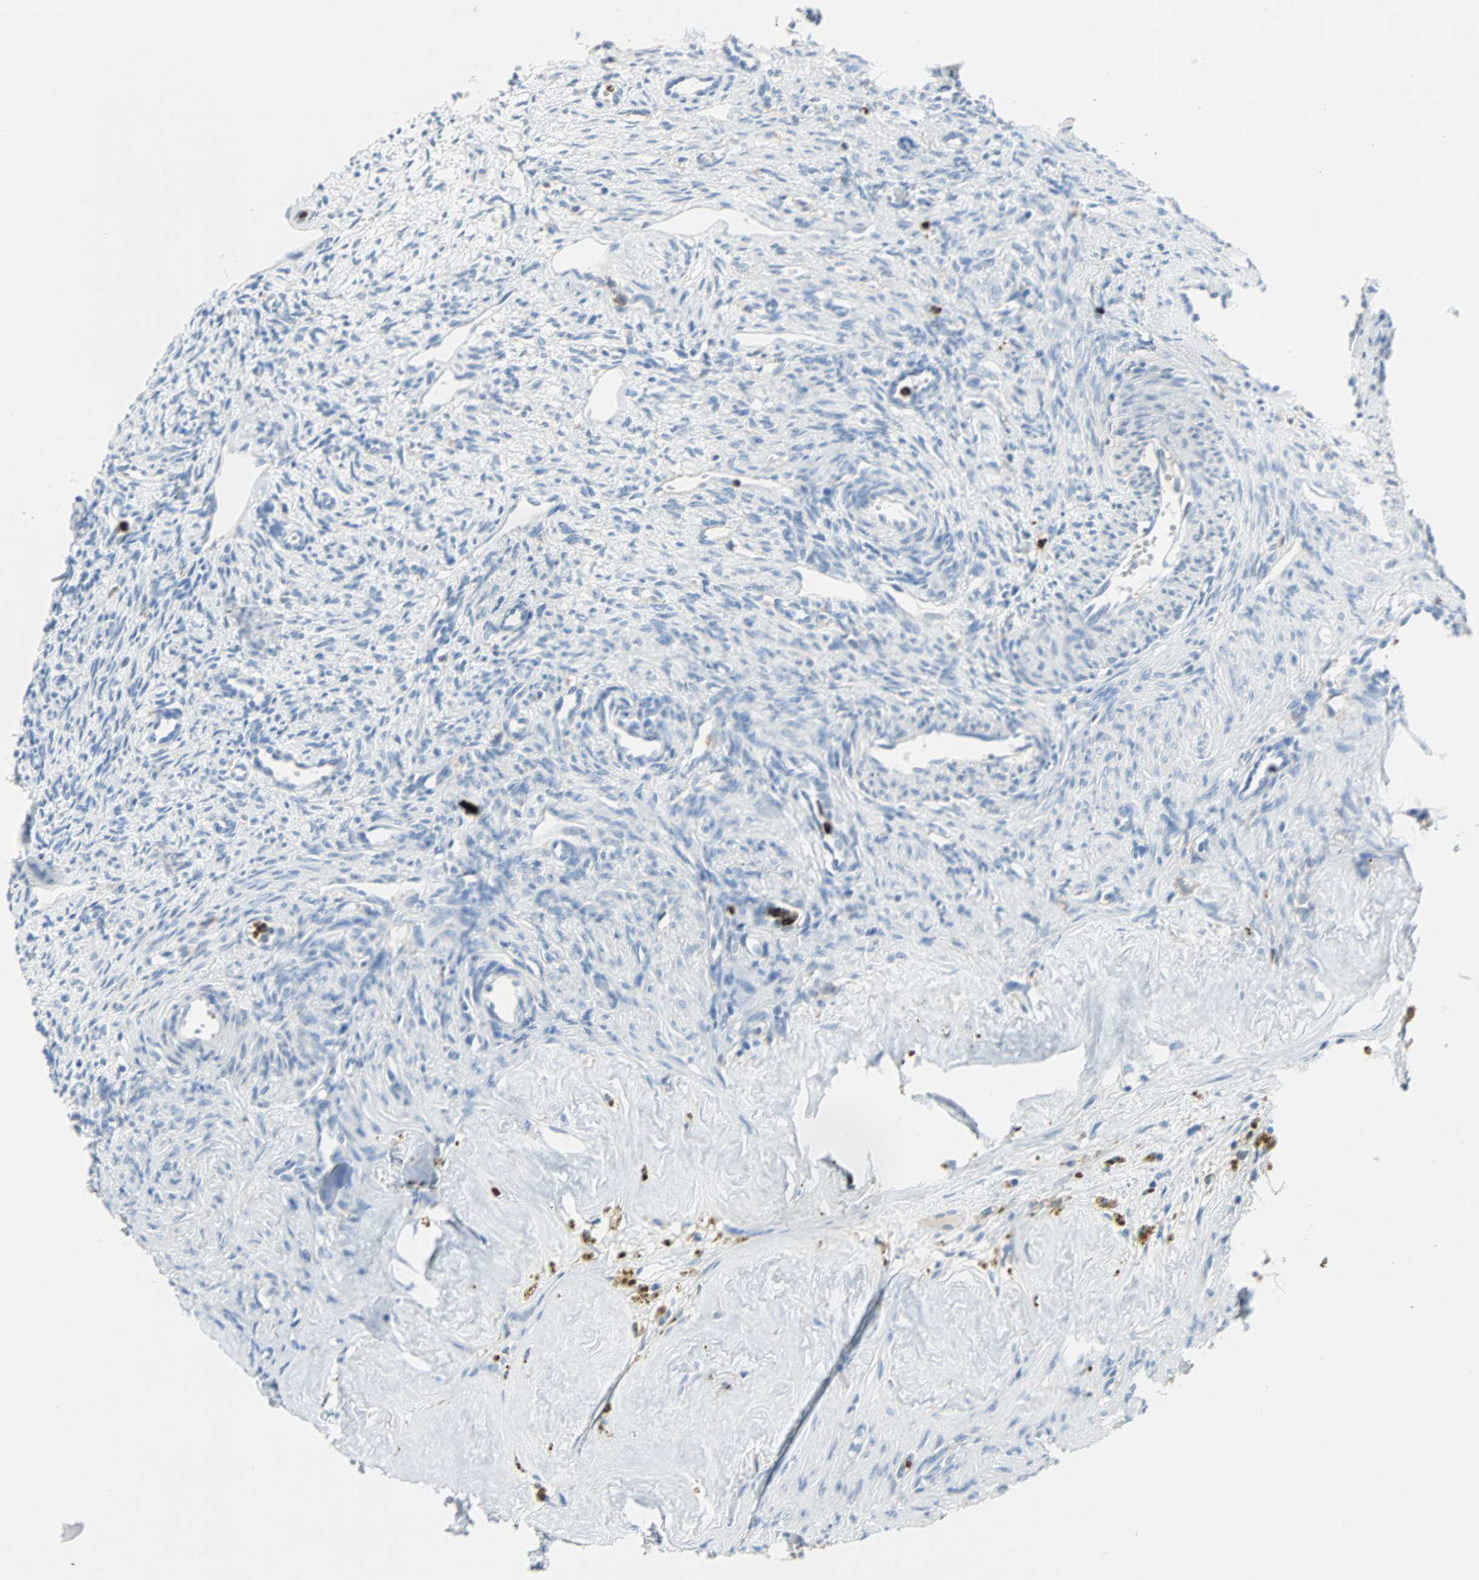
{"staining": {"intensity": "negative", "quantity": "none", "location": "none"}, "tissue": "ovary", "cell_type": "Follicle cells", "image_type": "normal", "snomed": [{"axis": "morphology", "description": "Normal tissue, NOS"}, {"axis": "topography", "description": "Ovary"}], "caption": "Immunohistochemistry (IHC) of normal ovary shows no staining in follicle cells. (DAB IHC with hematoxylin counter stain).", "gene": "CLEC4A", "patient": {"sex": "female", "age": 33}}